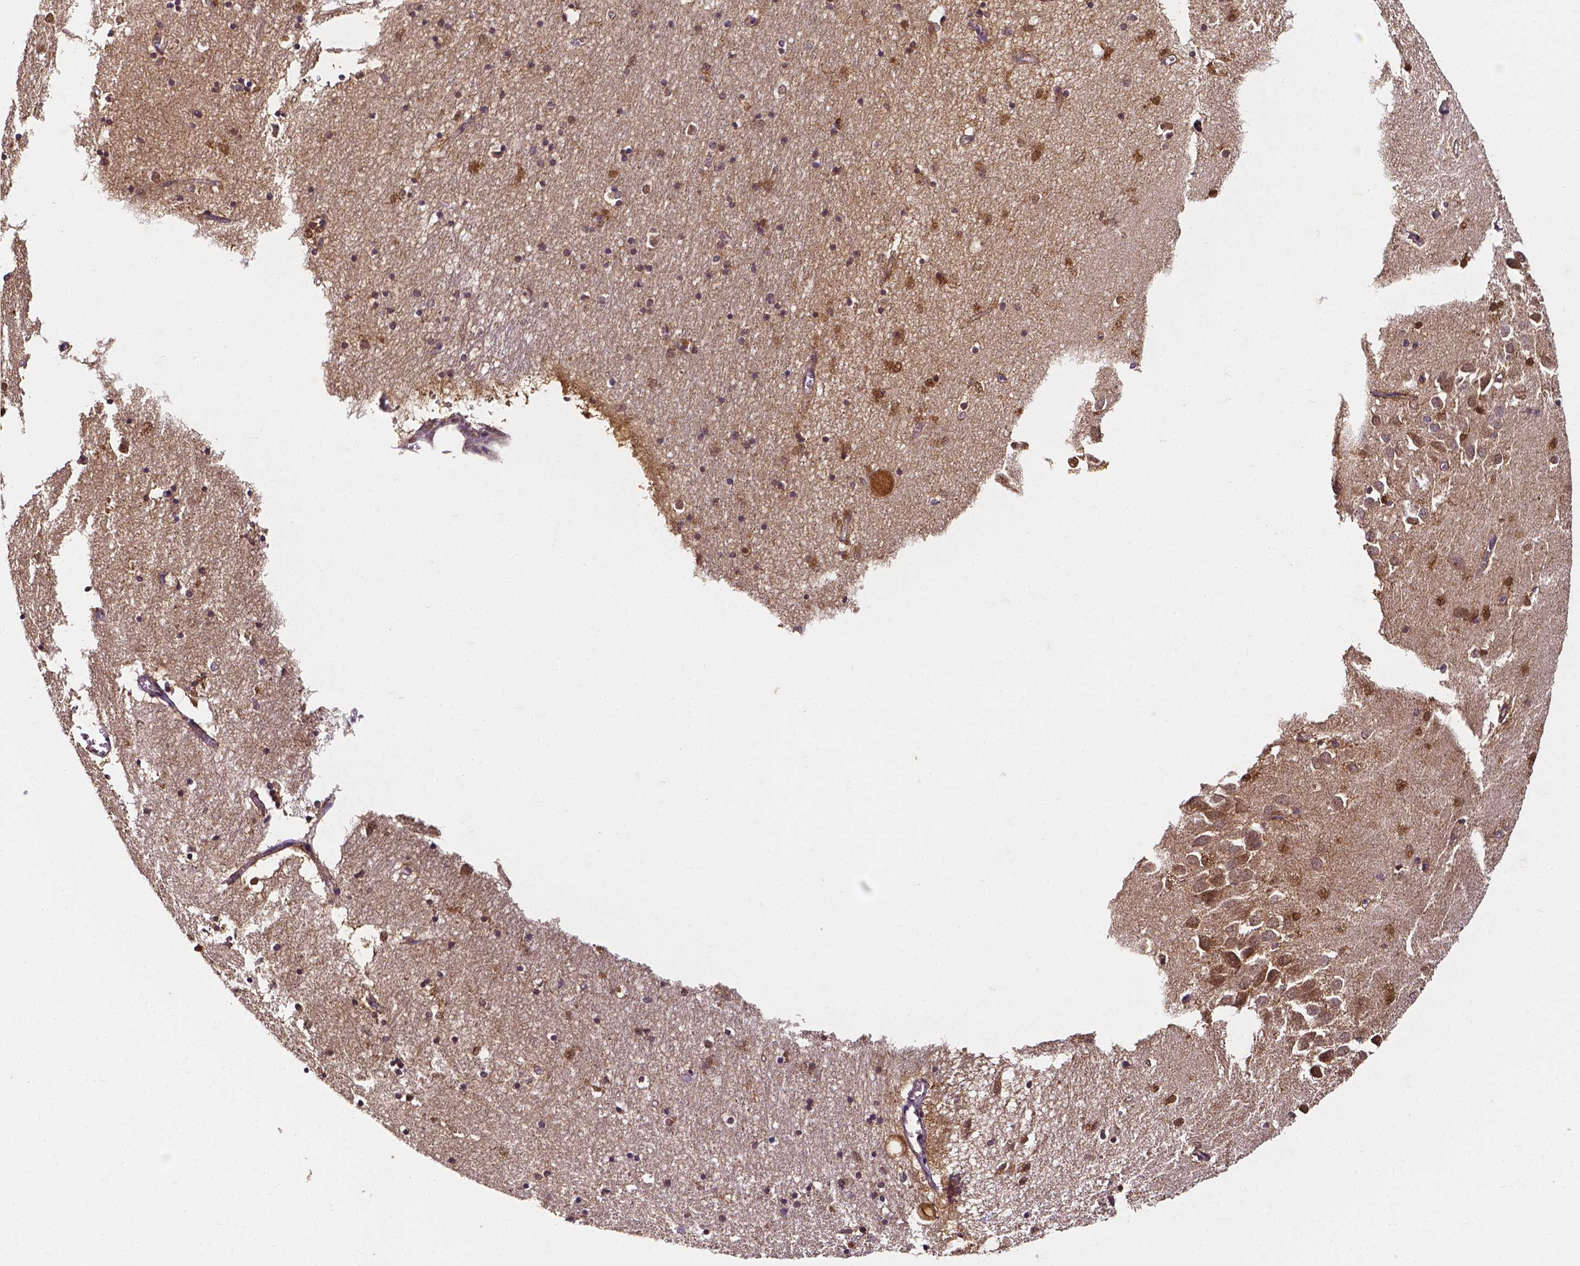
{"staining": {"intensity": "moderate", "quantity": ">75%", "location": "cytoplasmic/membranous,nuclear"}, "tissue": "hippocampus", "cell_type": "Glial cells", "image_type": "normal", "snomed": [{"axis": "morphology", "description": "Normal tissue, NOS"}, {"axis": "topography", "description": "Lateral ventricle wall"}, {"axis": "topography", "description": "Hippocampus"}], "caption": "Immunohistochemistry (IHC) (DAB (3,3'-diaminobenzidine)) staining of unremarkable human hippocampus shows moderate cytoplasmic/membranous,nuclear protein expression in approximately >75% of glial cells.", "gene": "PSAT1", "patient": {"sex": "female", "age": 63}}